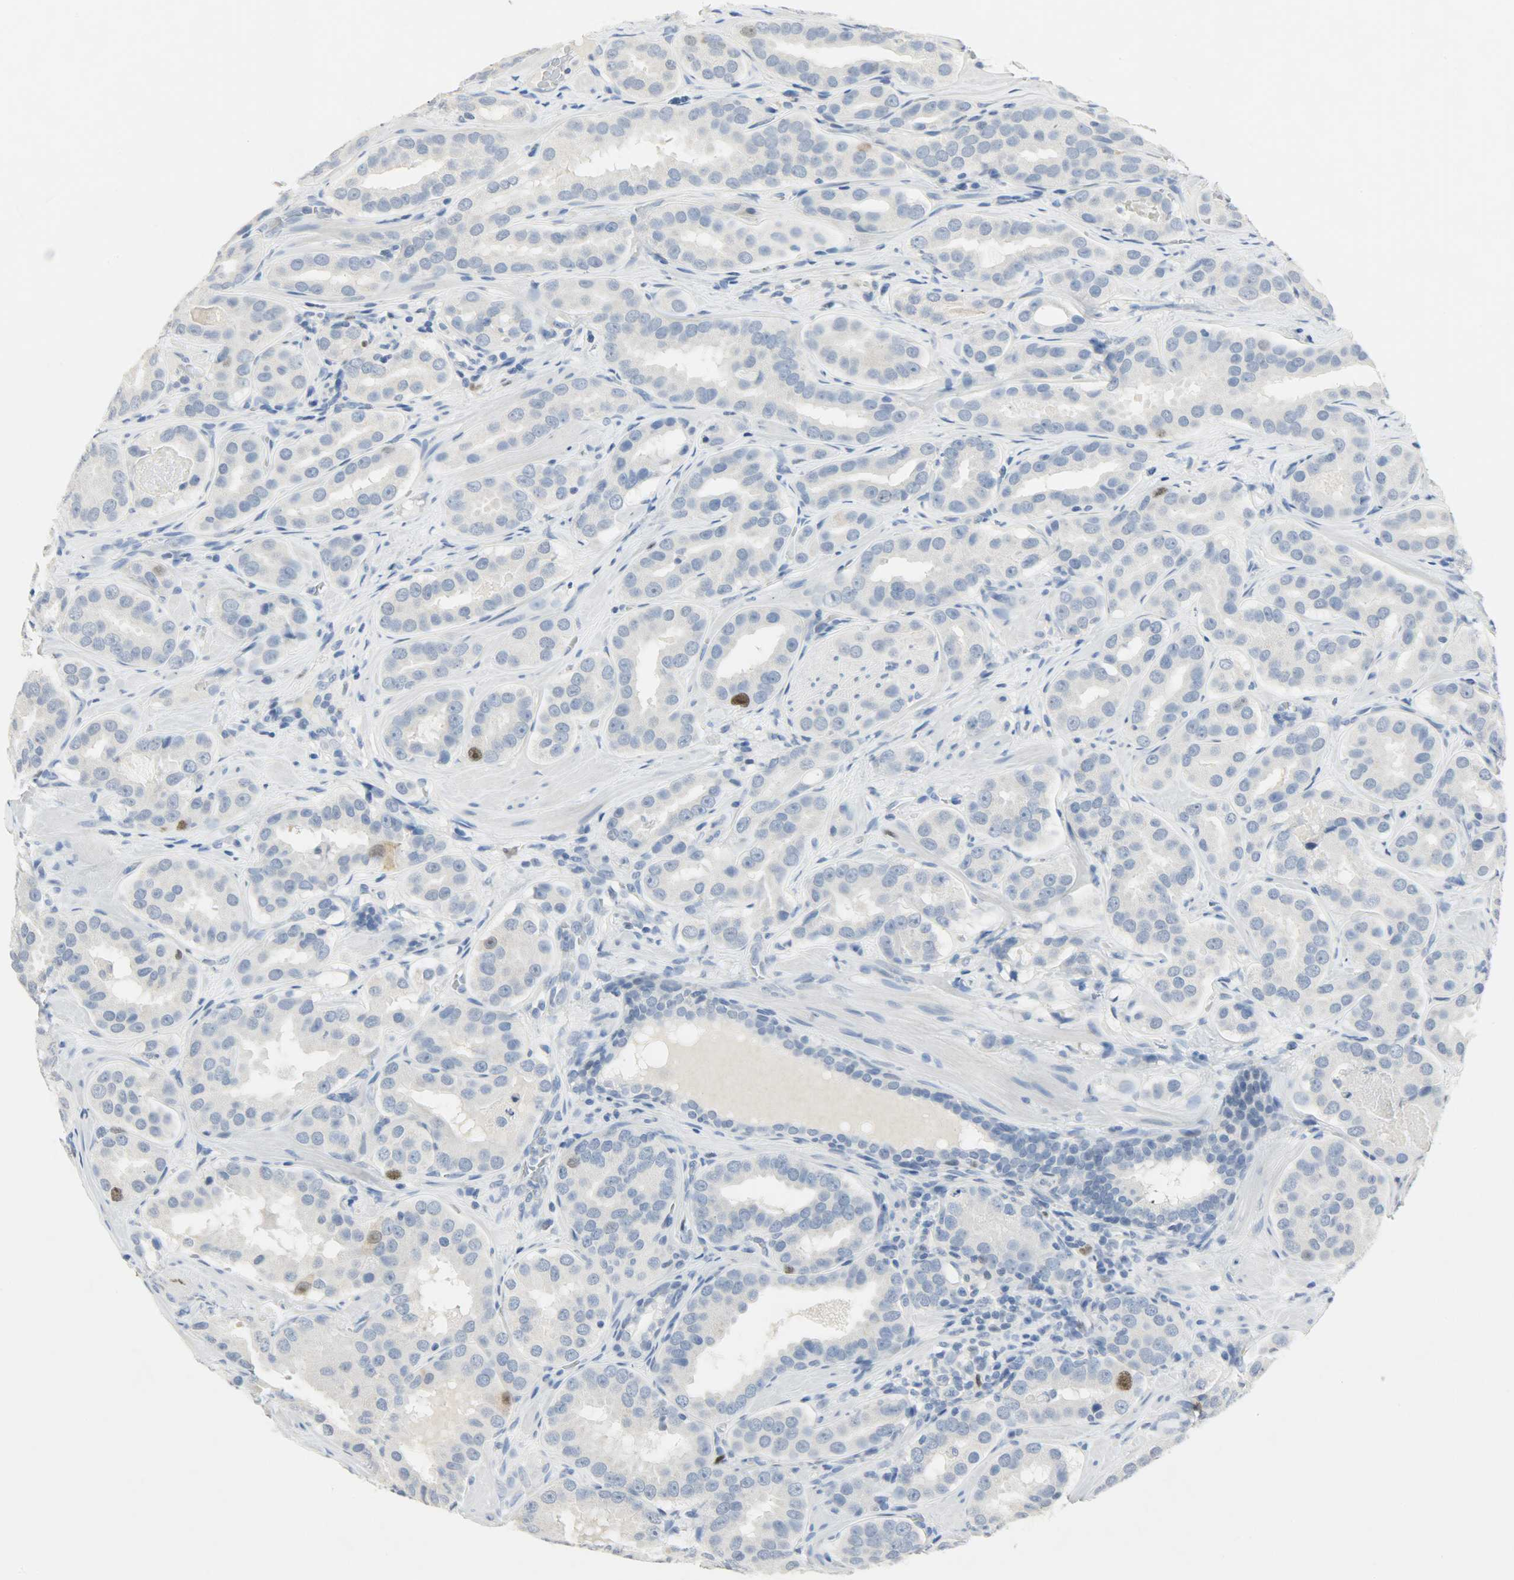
{"staining": {"intensity": "moderate", "quantity": "<25%", "location": "nuclear"}, "tissue": "prostate cancer", "cell_type": "Tumor cells", "image_type": "cancer", "snomed": [{"axis": "morphology", "description": "Adenocarcinoma, Low grade"}, {"axis": "topography", "description": "Prostate"}], "caption": "Immunohistochemical staining of human prostate low-grade adenocarcinoma shows moderate nuclear protein expression in about <25% of tumor cells.", "gene": "HELLS", "patient": {"sex": "male", "age": 59}}